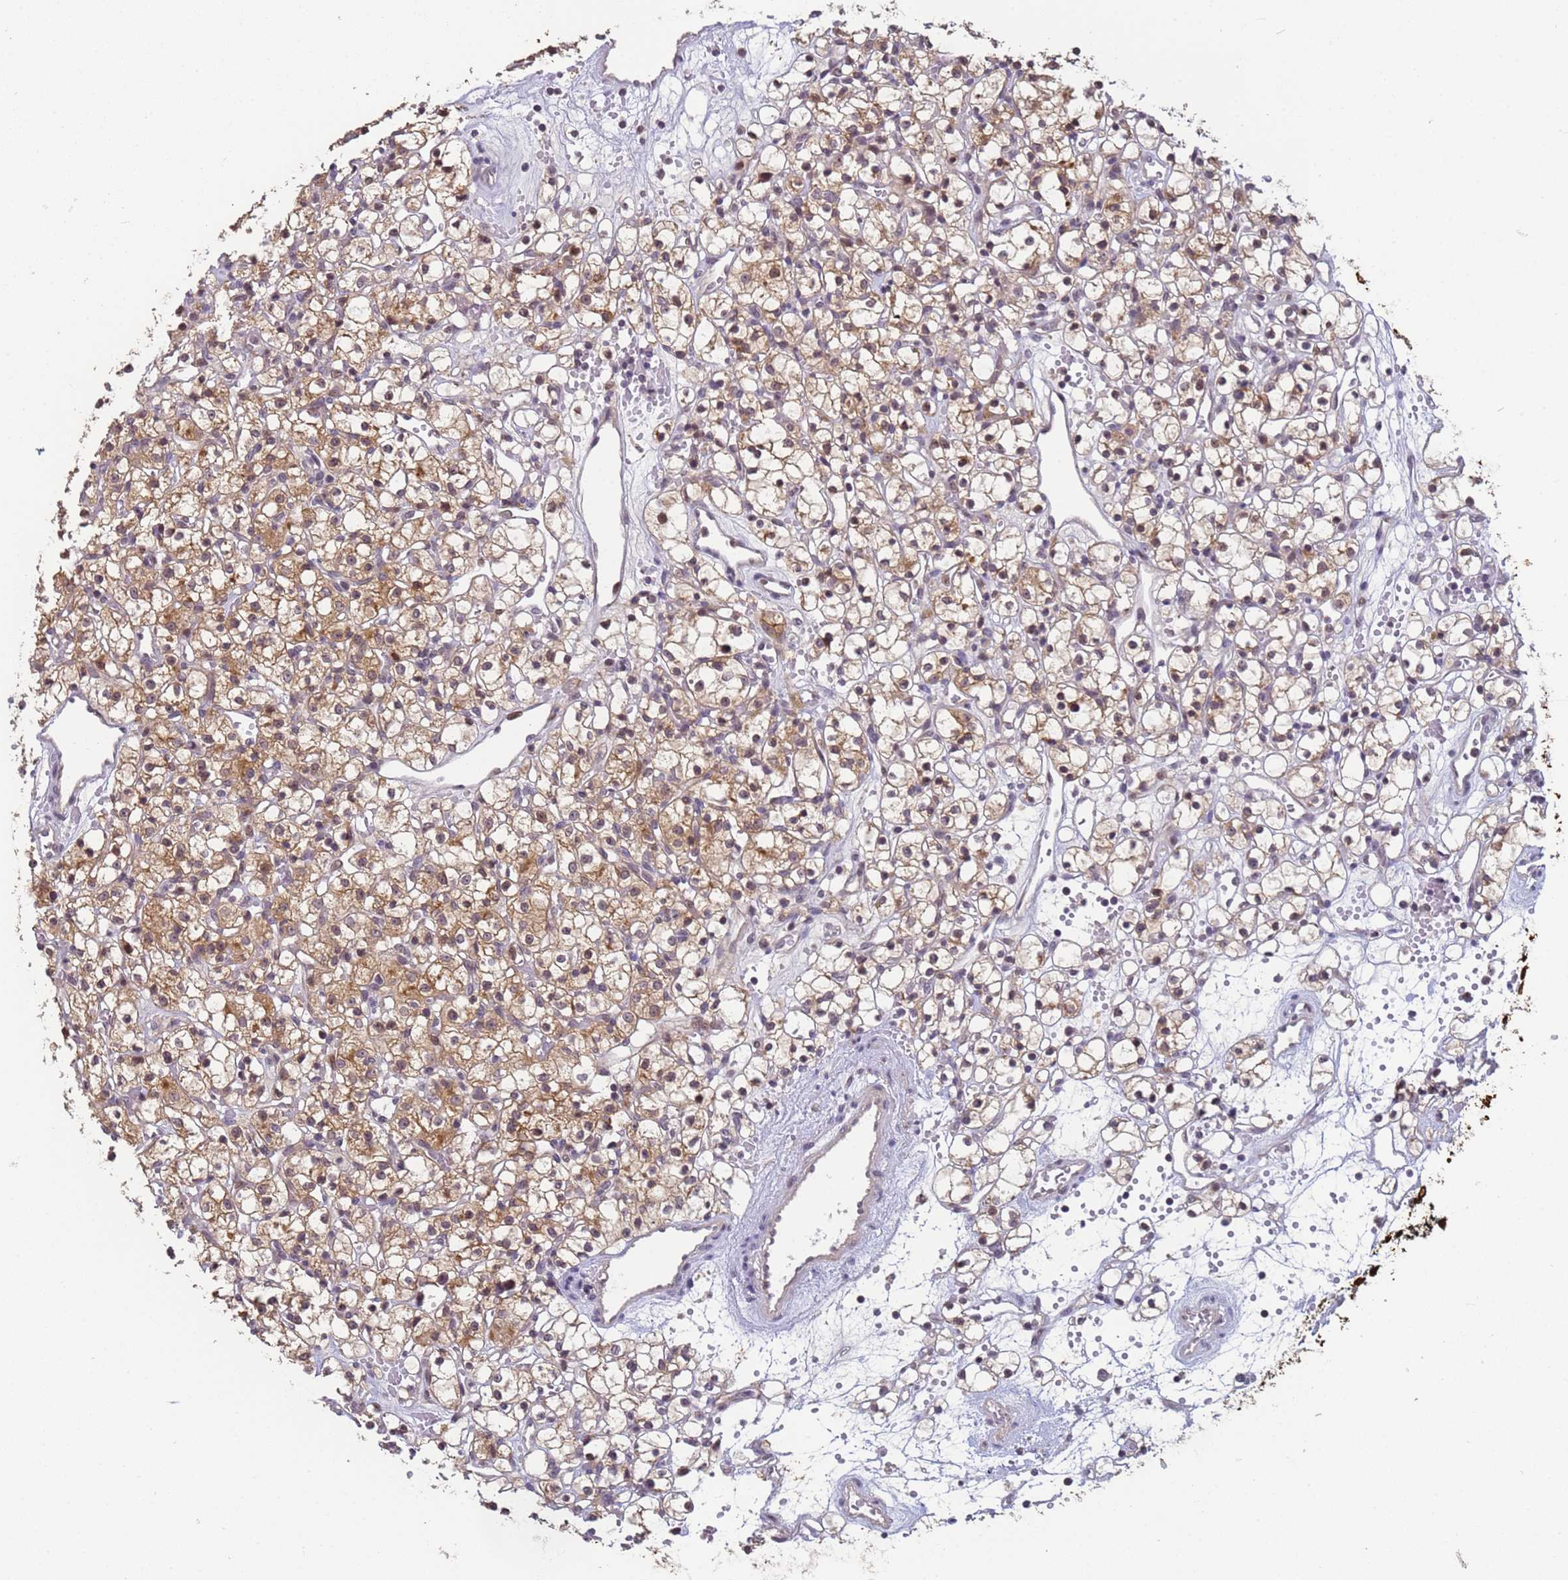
{"staining": {"intensity": "moderate", "quantity": "25%-75%", "location": "cytoplasmic/membranous"}, "tissue": "renal cancer", "cell_type": "Tumor cells", "image_type": "cancer", "snomed": [{"axis": "morphology", "description": "Adenocarcinoma, NOS"}, {"axis": "topography", "description": "Kidney"}], "caption": "Immunohistochemical staining of human renal cancer (adenocarcinoma) shows medium levels of moderate cytoplasmic/membranous protein positivity in about 25%-75% of tumor cells.", "gene": "VWA3A", "patient": {"sex": "female", "age": 59}}